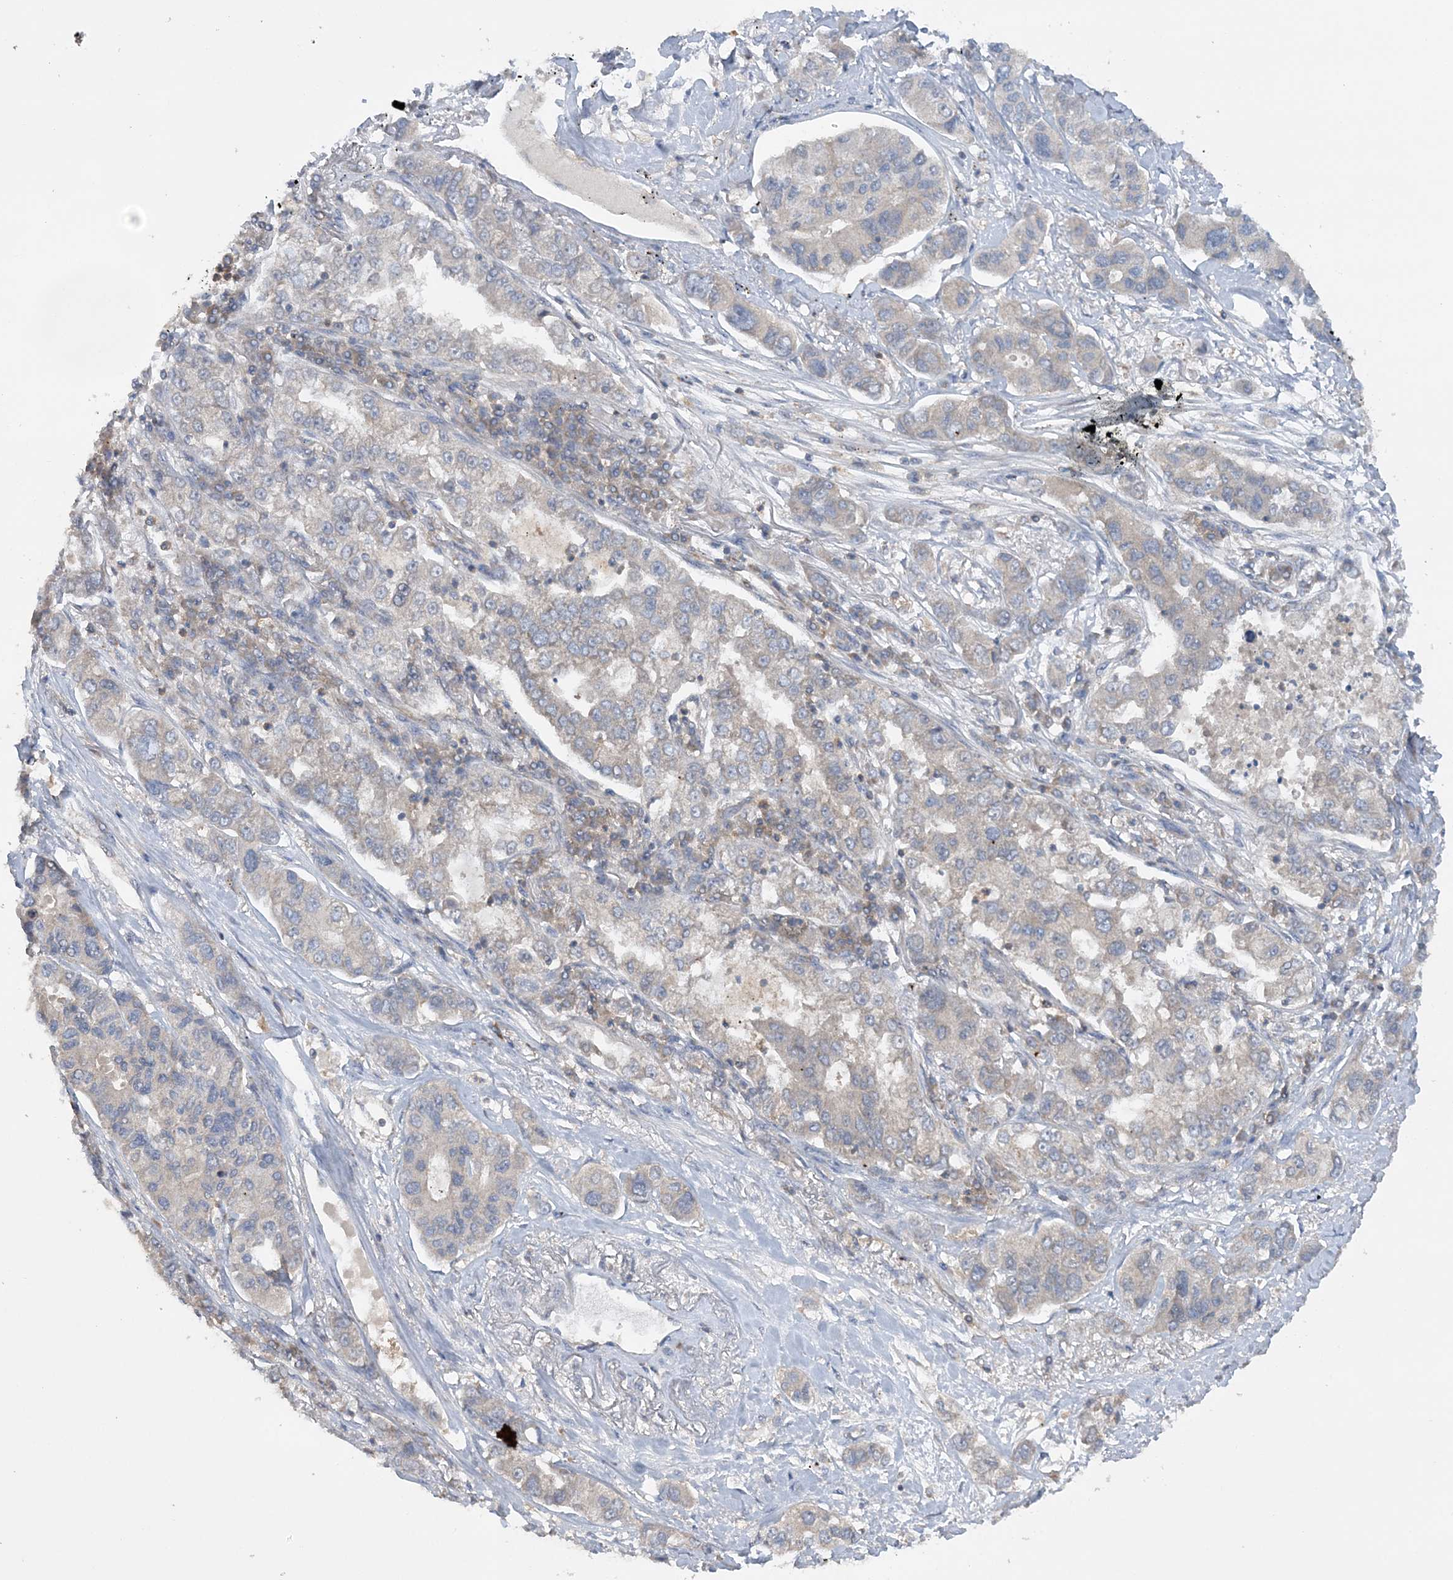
{"staining": {"intensity": "negative", "quantity": "none", "location": "none"}, "tissue": "lung cancer", "cell_type": "Tumor cells", "image_type": "cancer", "snomed": [{"axis": "morphology", "description": "Adenocarcinoma, NOS"}, {"axis": "topography", "description": "Lung"}], "caption": "This is an immunohistochemistry micrograph of lung cancer. There is no expression in tumor cells.", "gene": "ACAP2", "patient": {"sex": "male", "age": 49}}